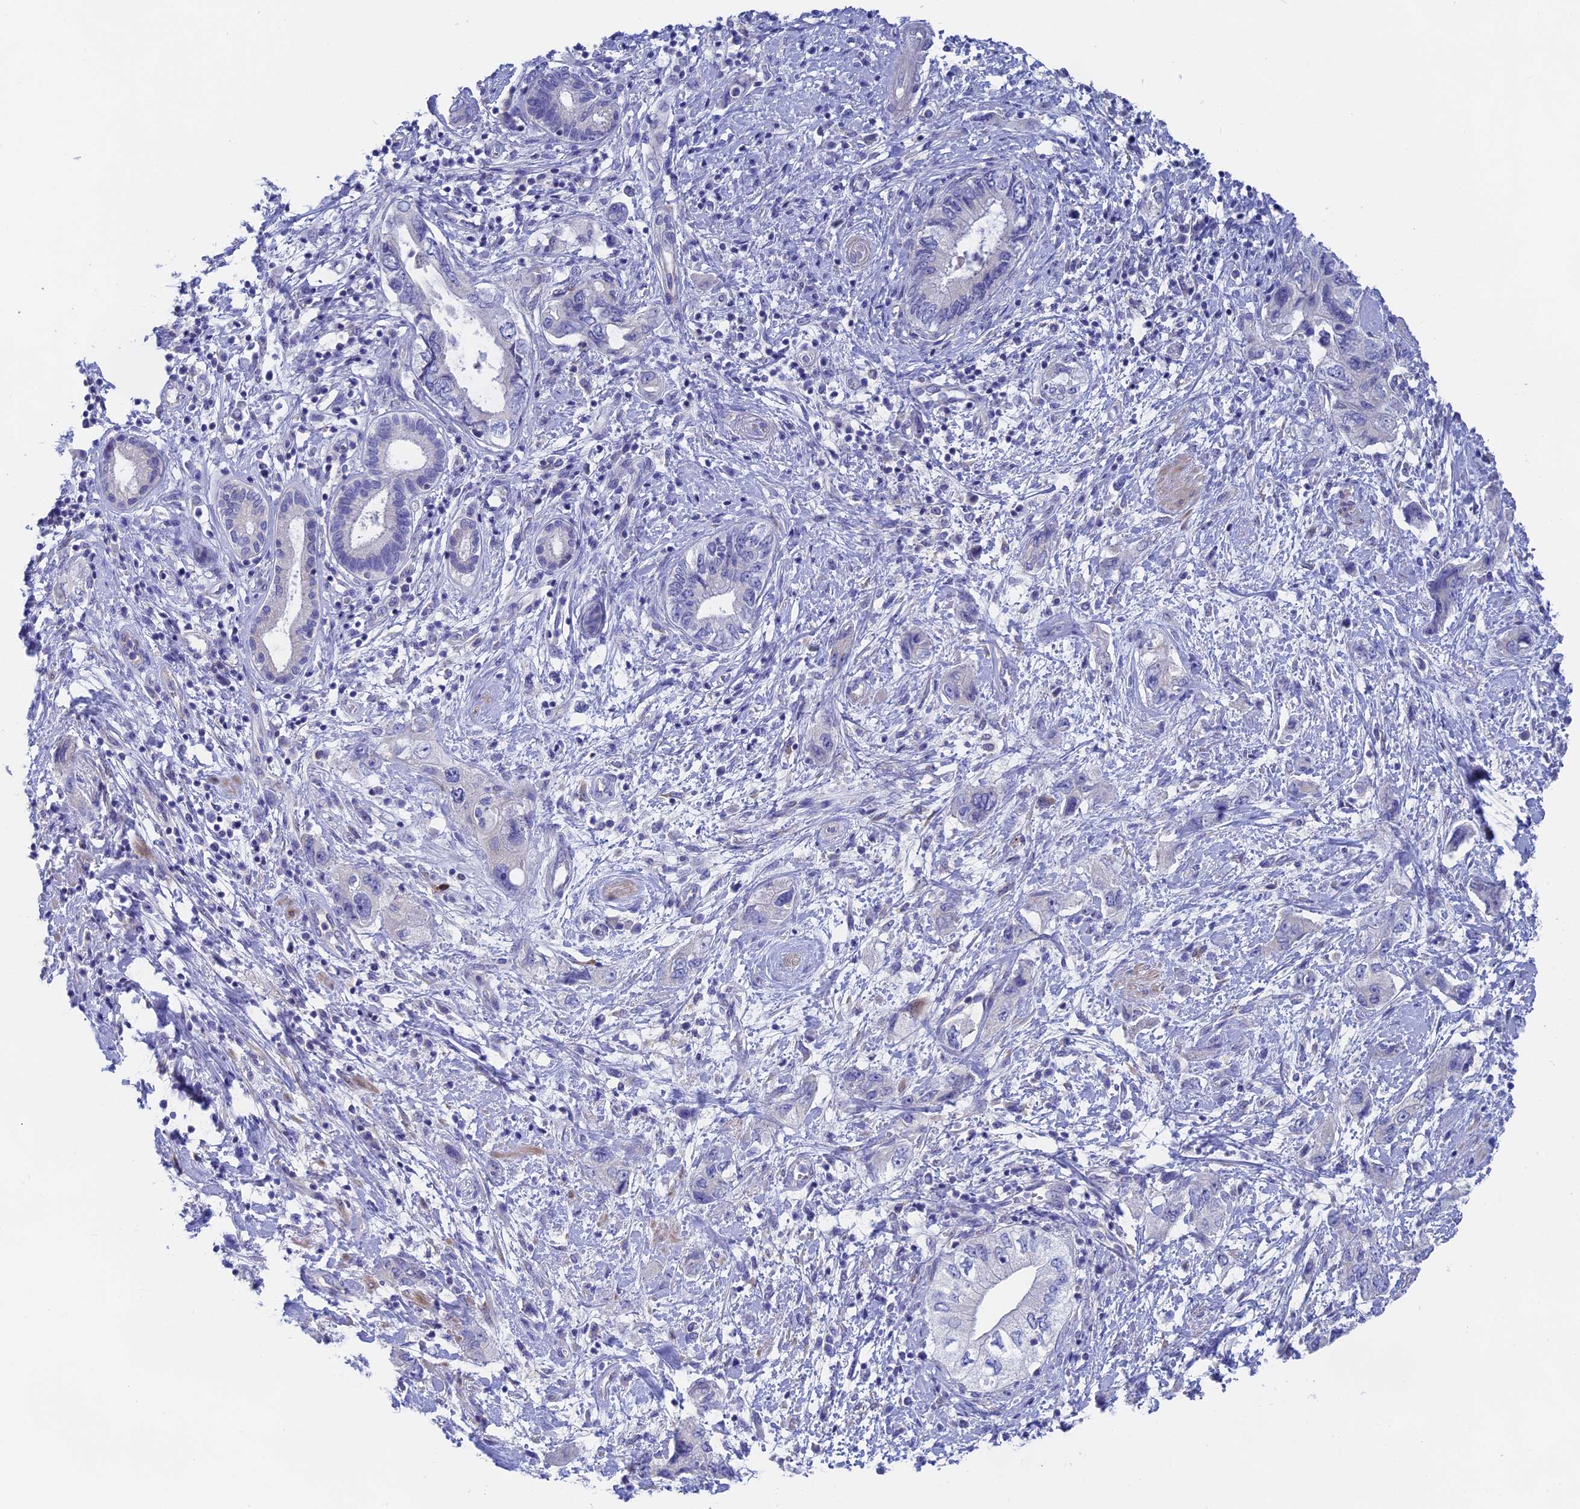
{"staining": {"intensity": "negative", "quantity": "none", "location": "none"}, "tissue": "pancreatic cancer", "cell_type": "Tumor cells", "image_type": "cancer", "snomed": [{"axis": "morphology", "description": "Adenocarcinoma, NOS"}, {"axis": "topography", "description": "Pancreas"}], "caption": "A micrograph of adenocarcinoma (pancreatic) stained for a protein demonstrates no brown staining in tumor cells. (Immunohistochemistry (ihc), brightfield microscopy, high magnification).", "gene": "GLB1L", "patient": {"sex": "female", "age": 73}}